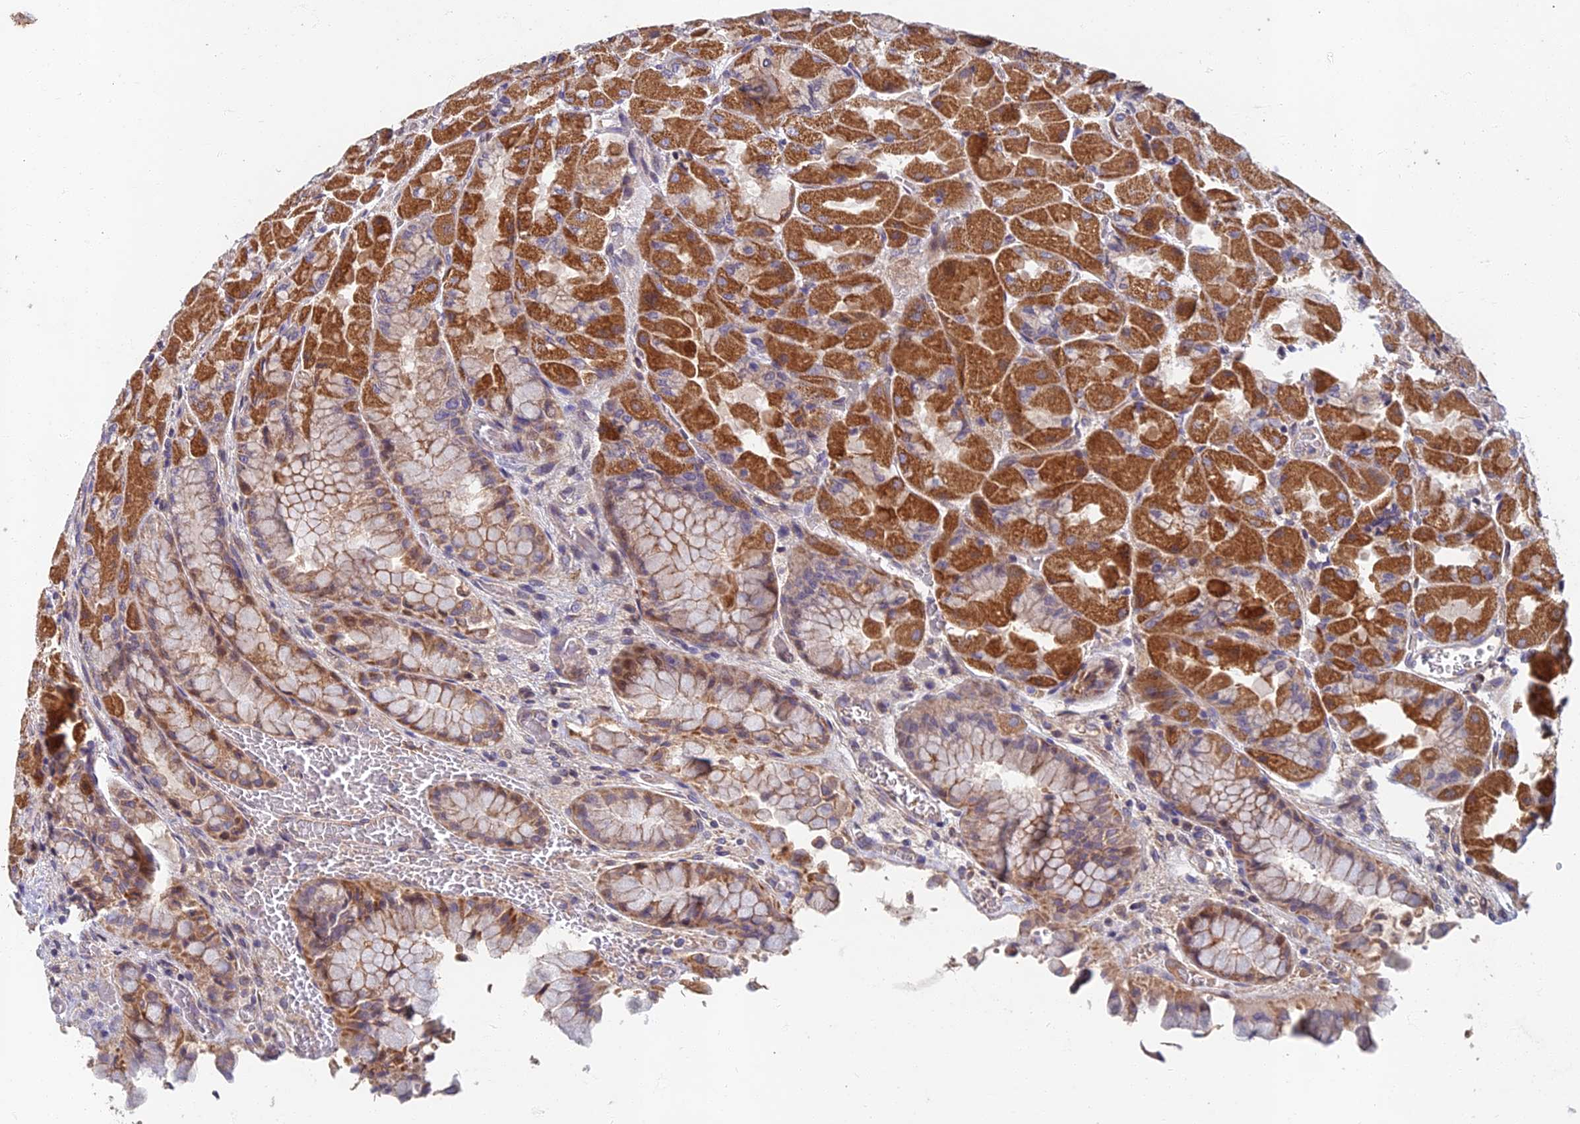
{"staining": {"intensity": "strong", "quantity": "25%-75%", "location": "cytoplasmic/membranous"}, "tissue": "stomach", "cell_type": "Glandular cells", "image_type": "normal", "snomed": [{"axis": "morphology", "description": "Normal tissue, NOS"}, {"axis": "topography", "description": "Stomach"}], "caption": "A micrograph of human stomach stained for a protein reveals strong cytoplasmic/membranous brown staining in glandular cells. (Brightfield microscopy of DAB IHC at high magnification).", "gene": "SOGA1", "patient": {"sex": "female", "age": 61}}